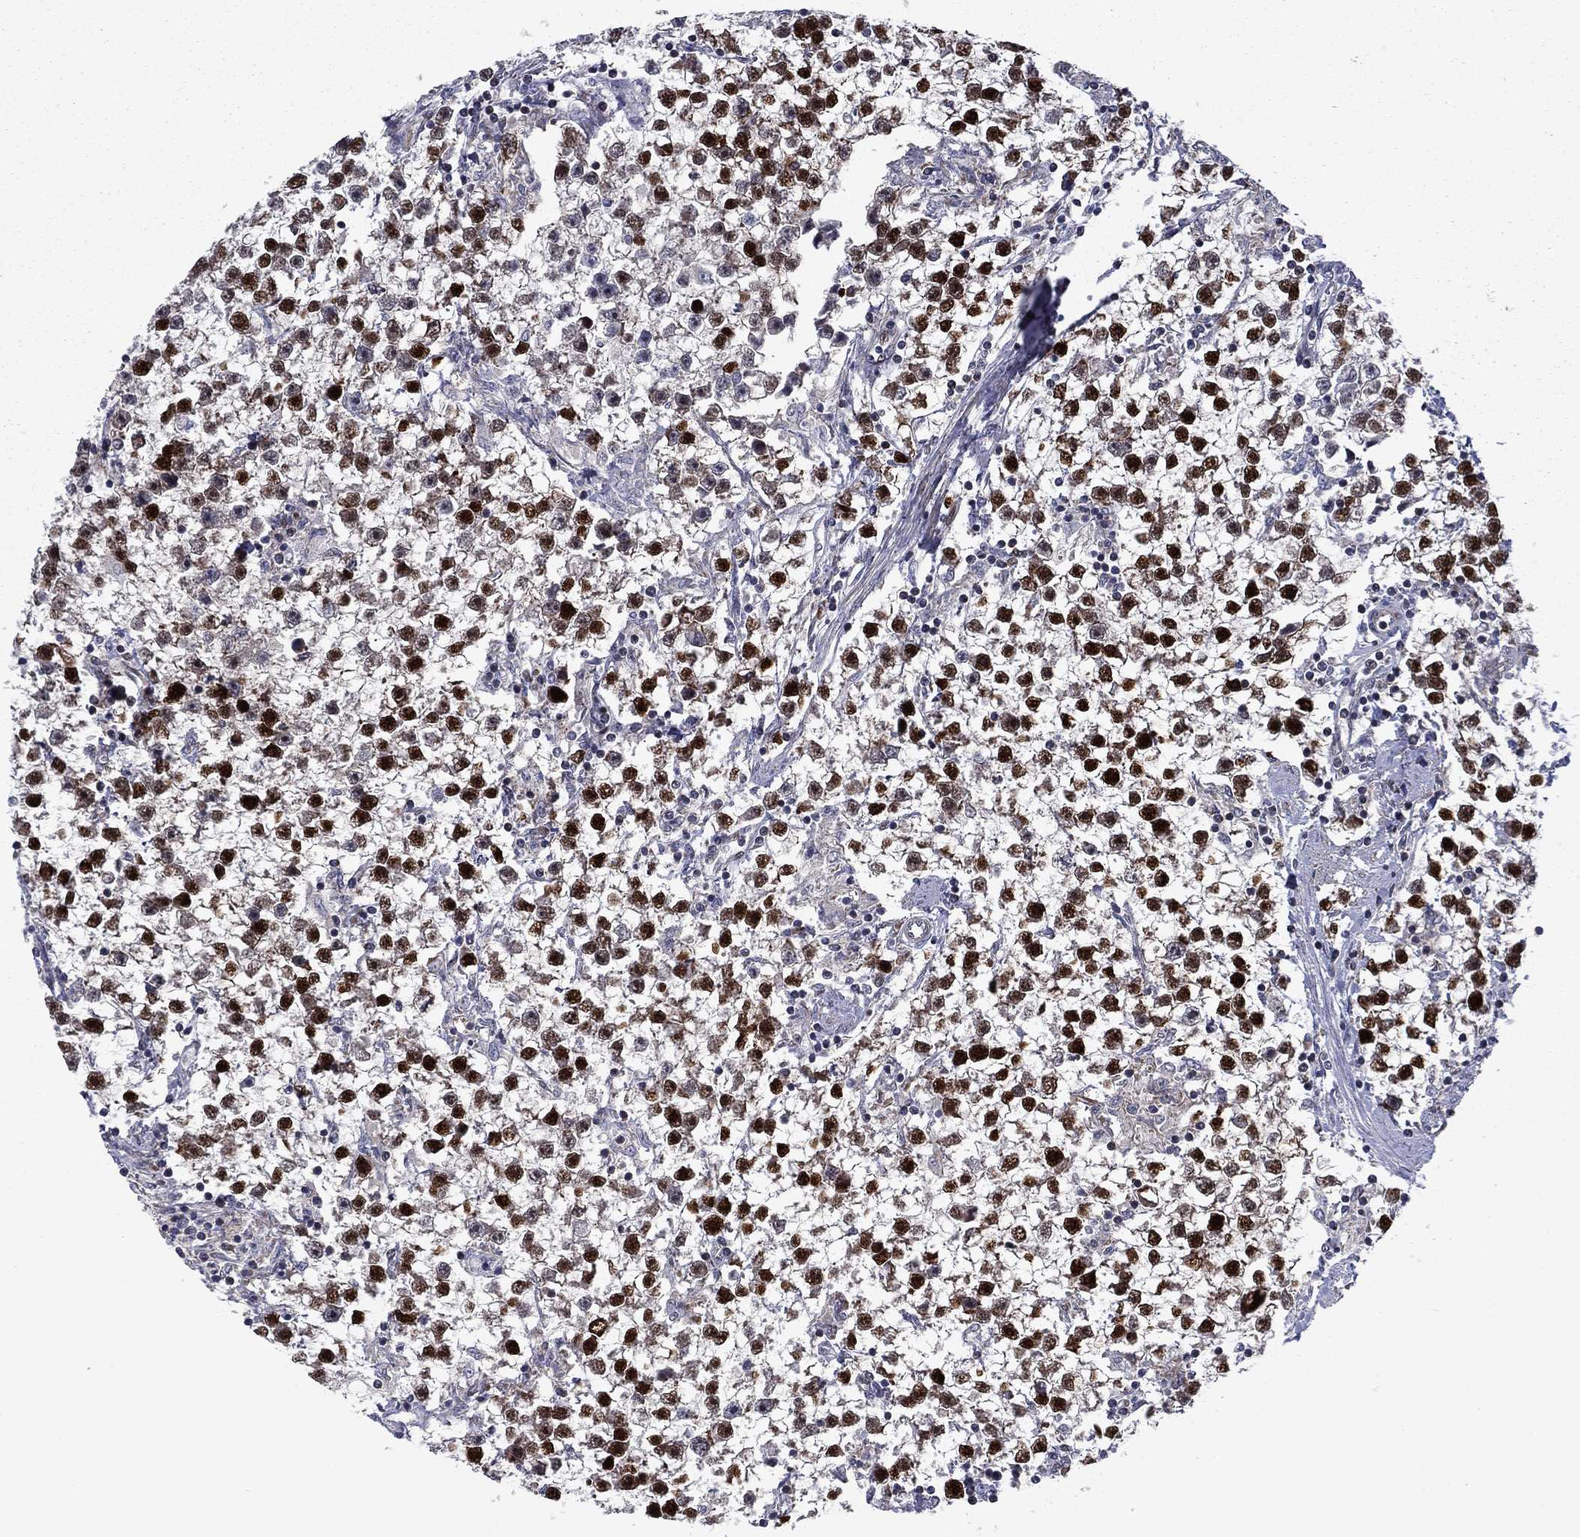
{"staining": {"intensity": "strong", "quantity": ">75%", "location": "nuclear"}, "tissue": "testis cancer", "cell_type": "Tumor cells", "image_type": "cancer", "snomed": [{"axis": "morphology", "description": "Seminoma, NOS"}, {"axis": "topography", "description": "Testis"}], "caption": "The image demonstrates staining of testis cancer, revealing strong nuclear protein positivity (brown color) within tumor cells.", "gene": "MIOS", "patient": {"sex": "male", "age": 59}}